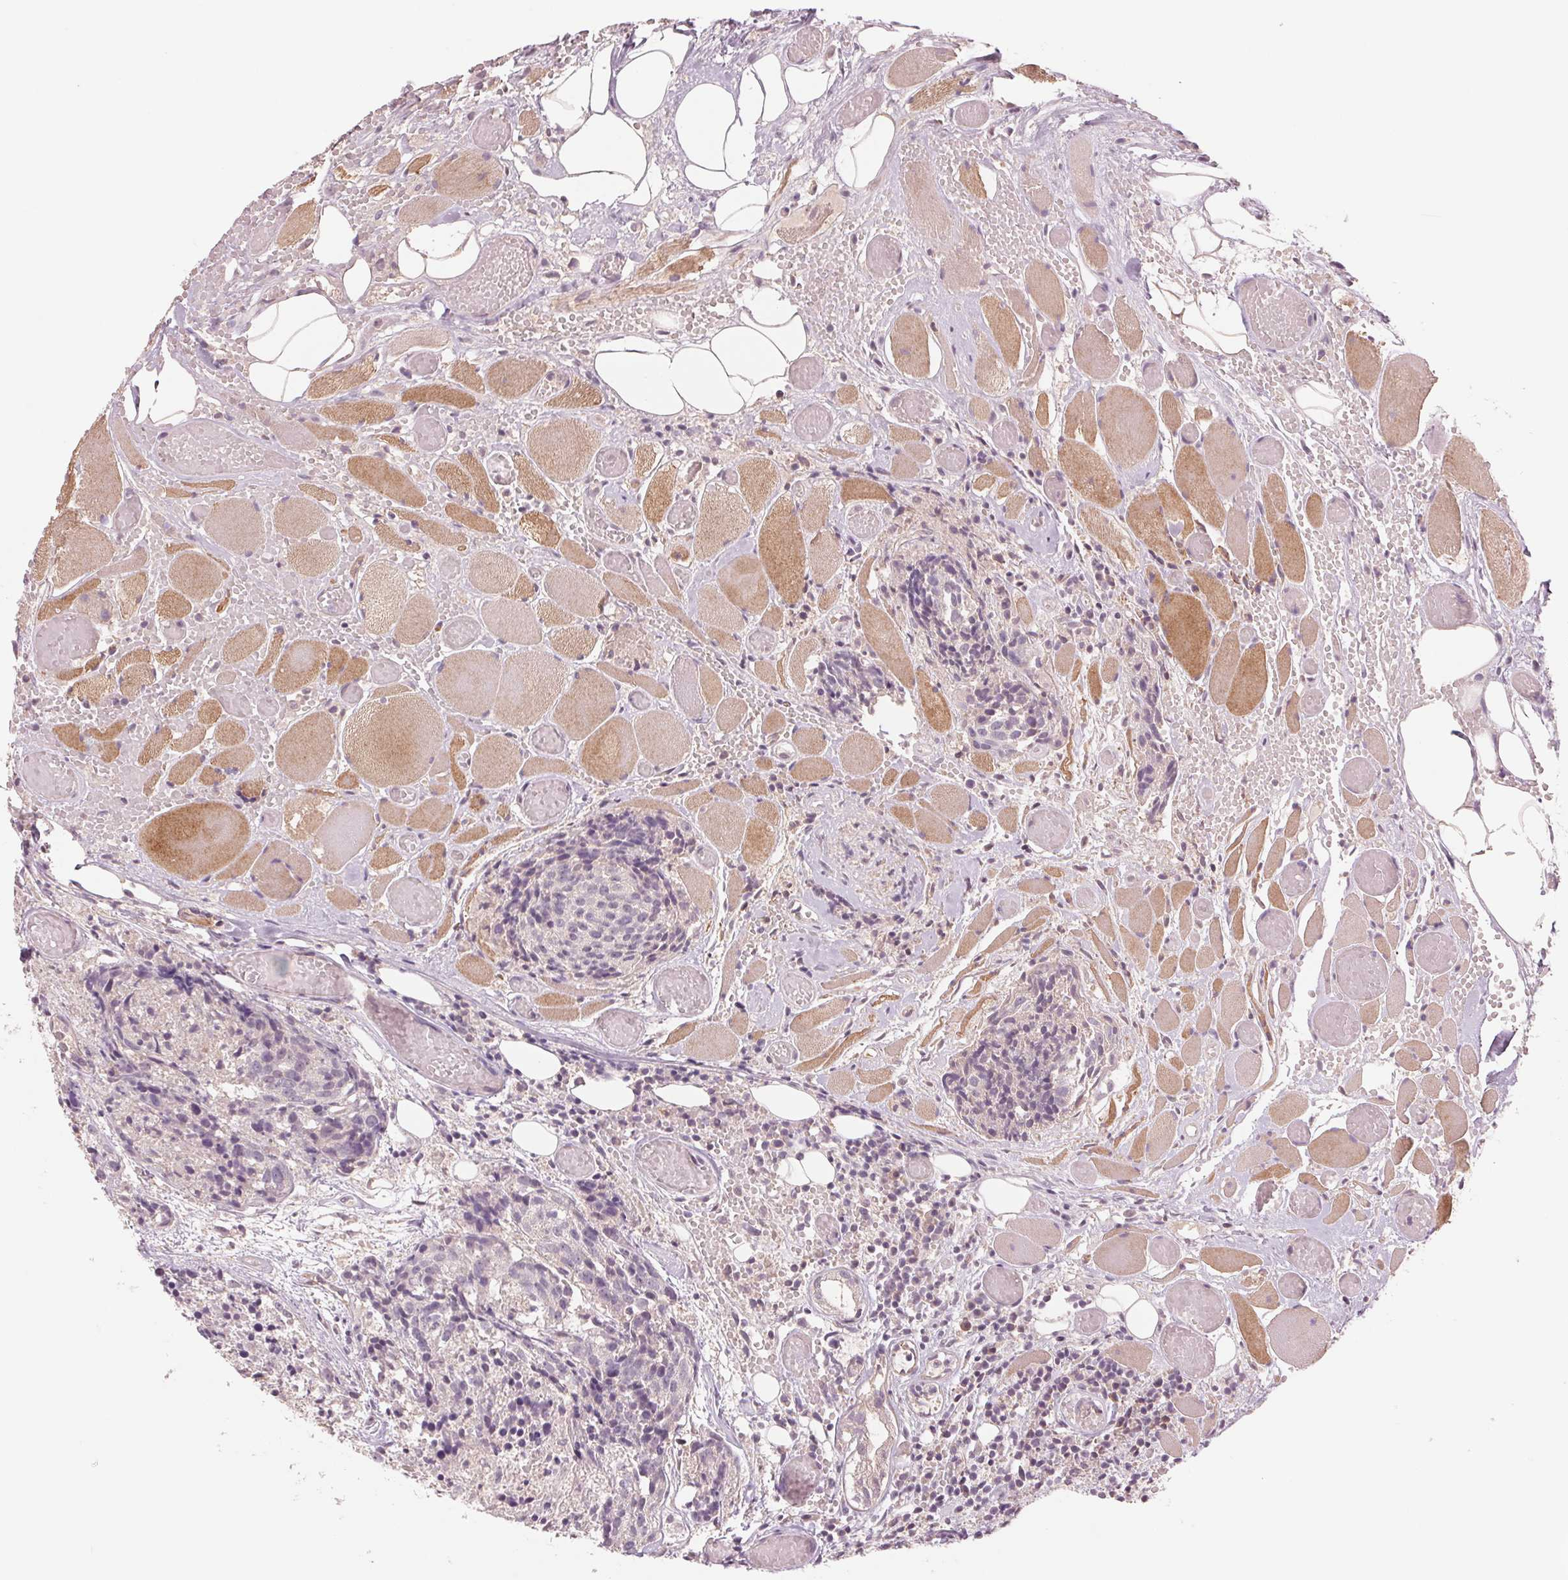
{"staining": {"intensity": "negative", "quantity": "none", "location": "none"}, "tissue": "head and neck cancer", "cell_type": "Tumor cells", "image_type": "cancer", "snomed": [{"axis": "morphology", "description": "Squamous cell carcinoma, NOS"}, {"axis": "topography", "description": "Oral tissue"}, {"axis": "topography", "description": "Head-Neck"}], "caption": "This is an IHC histopathology image of human head and neck cancer (squamous cell carcinoma). There is no staining in tumor cells.", "gene": "PPIA", "patient": {"sex": "male", "age": 64}}